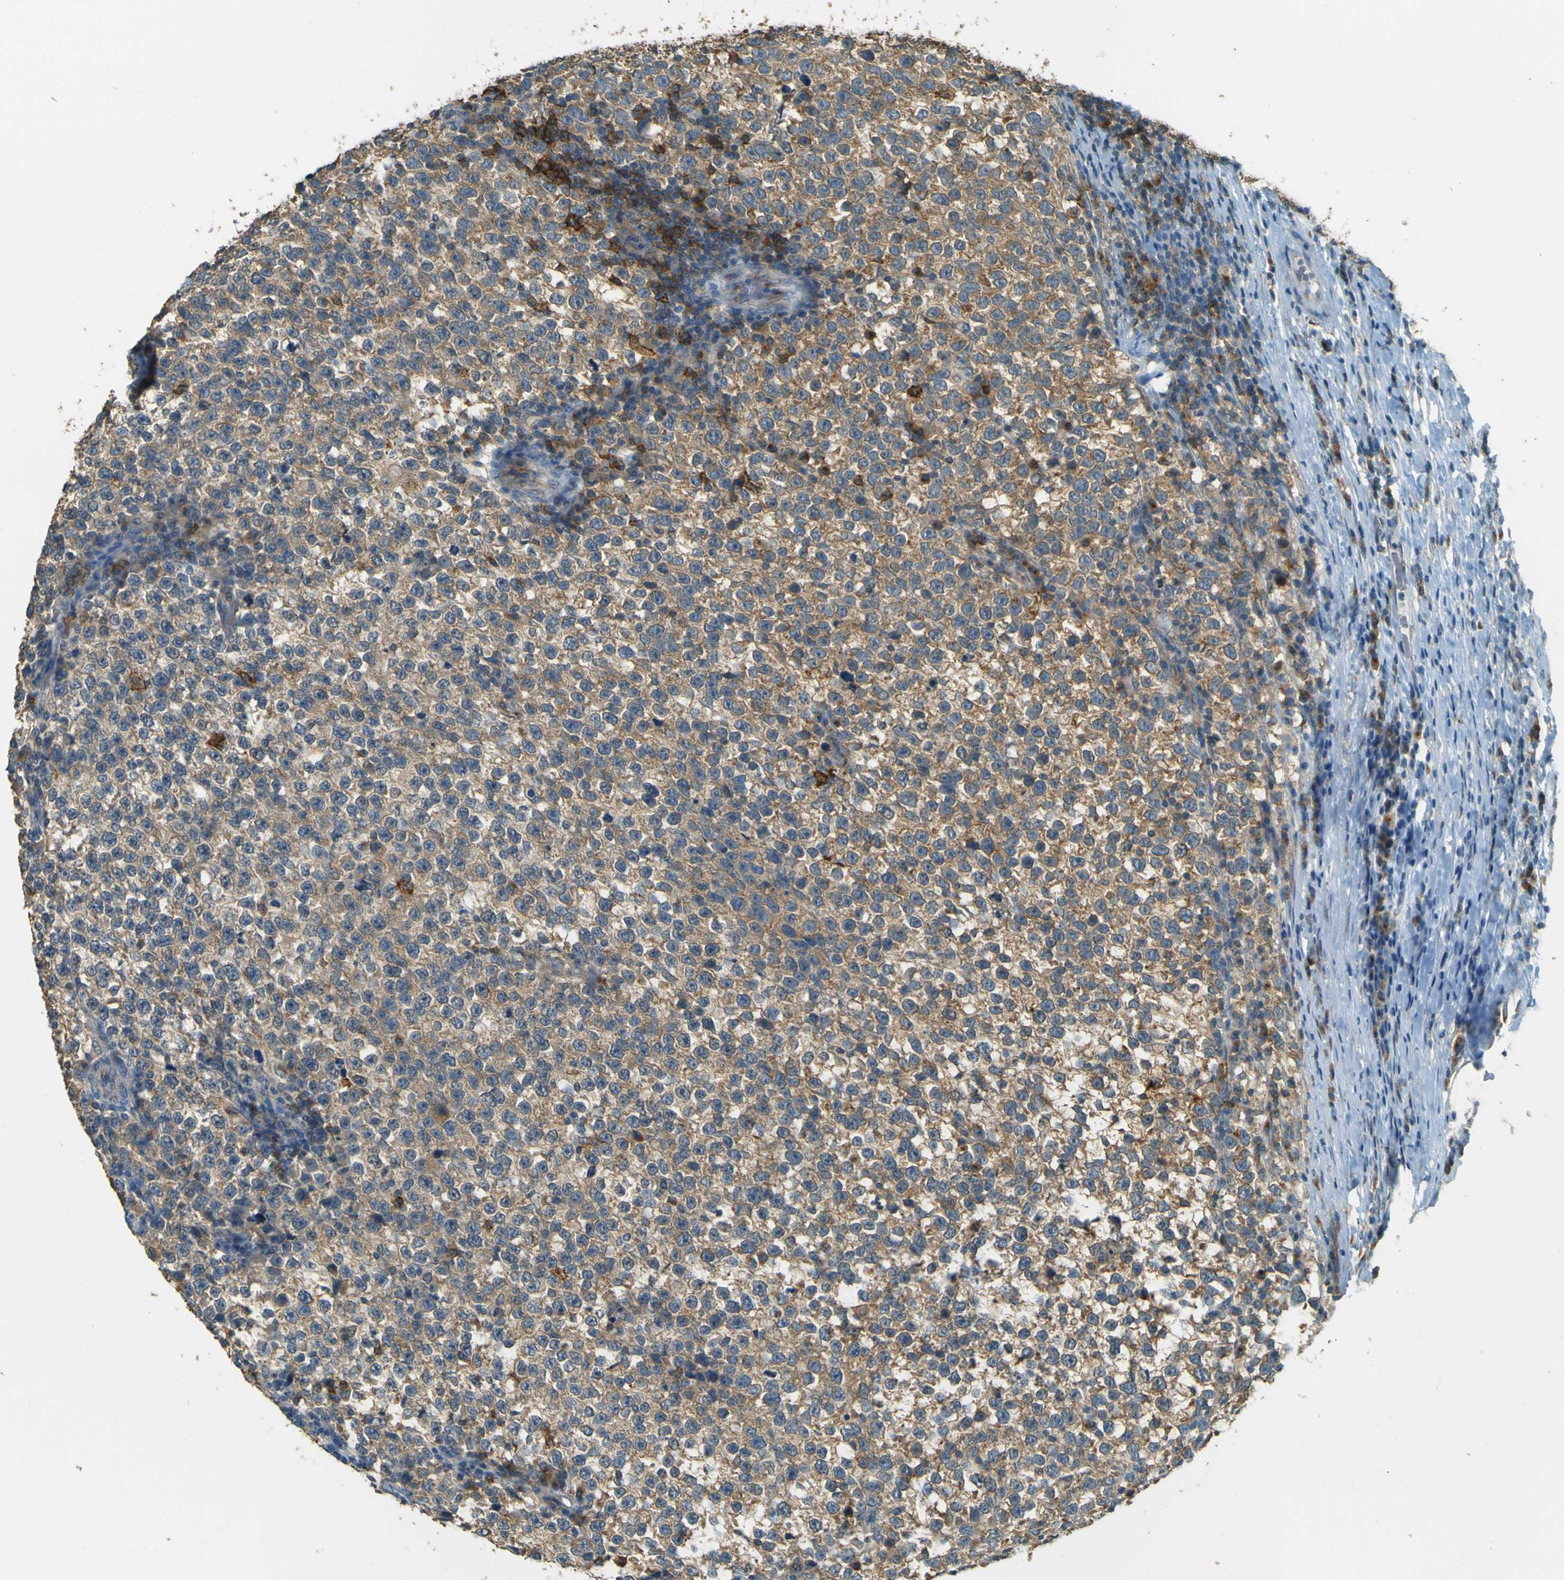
{"staining": {"intensity": "moderate", "quantity": "25%-75%", "location": "cytoplasmic/membranous"}, "tissue": "testis cancer", "cell_type": "Tumor cells", "image_type": "cancer", "snomed": [{"axis": "morphology", "description": "Normal tissue, NOS"}, {"axis": "morphology", "description": "Seminoma, NOS"}, {"axis": "topography", "description": "Testis"}], "caption": "The immunohistochemical stain shows moderate cytoplasmic/membranous staining in tumor cells of seminoma (testis) tissue. The protein is shown in brown color, while the nuclei are stained blue.", "gene": "GOLGA1", "patient": {"sex": "male", "age": 43}}